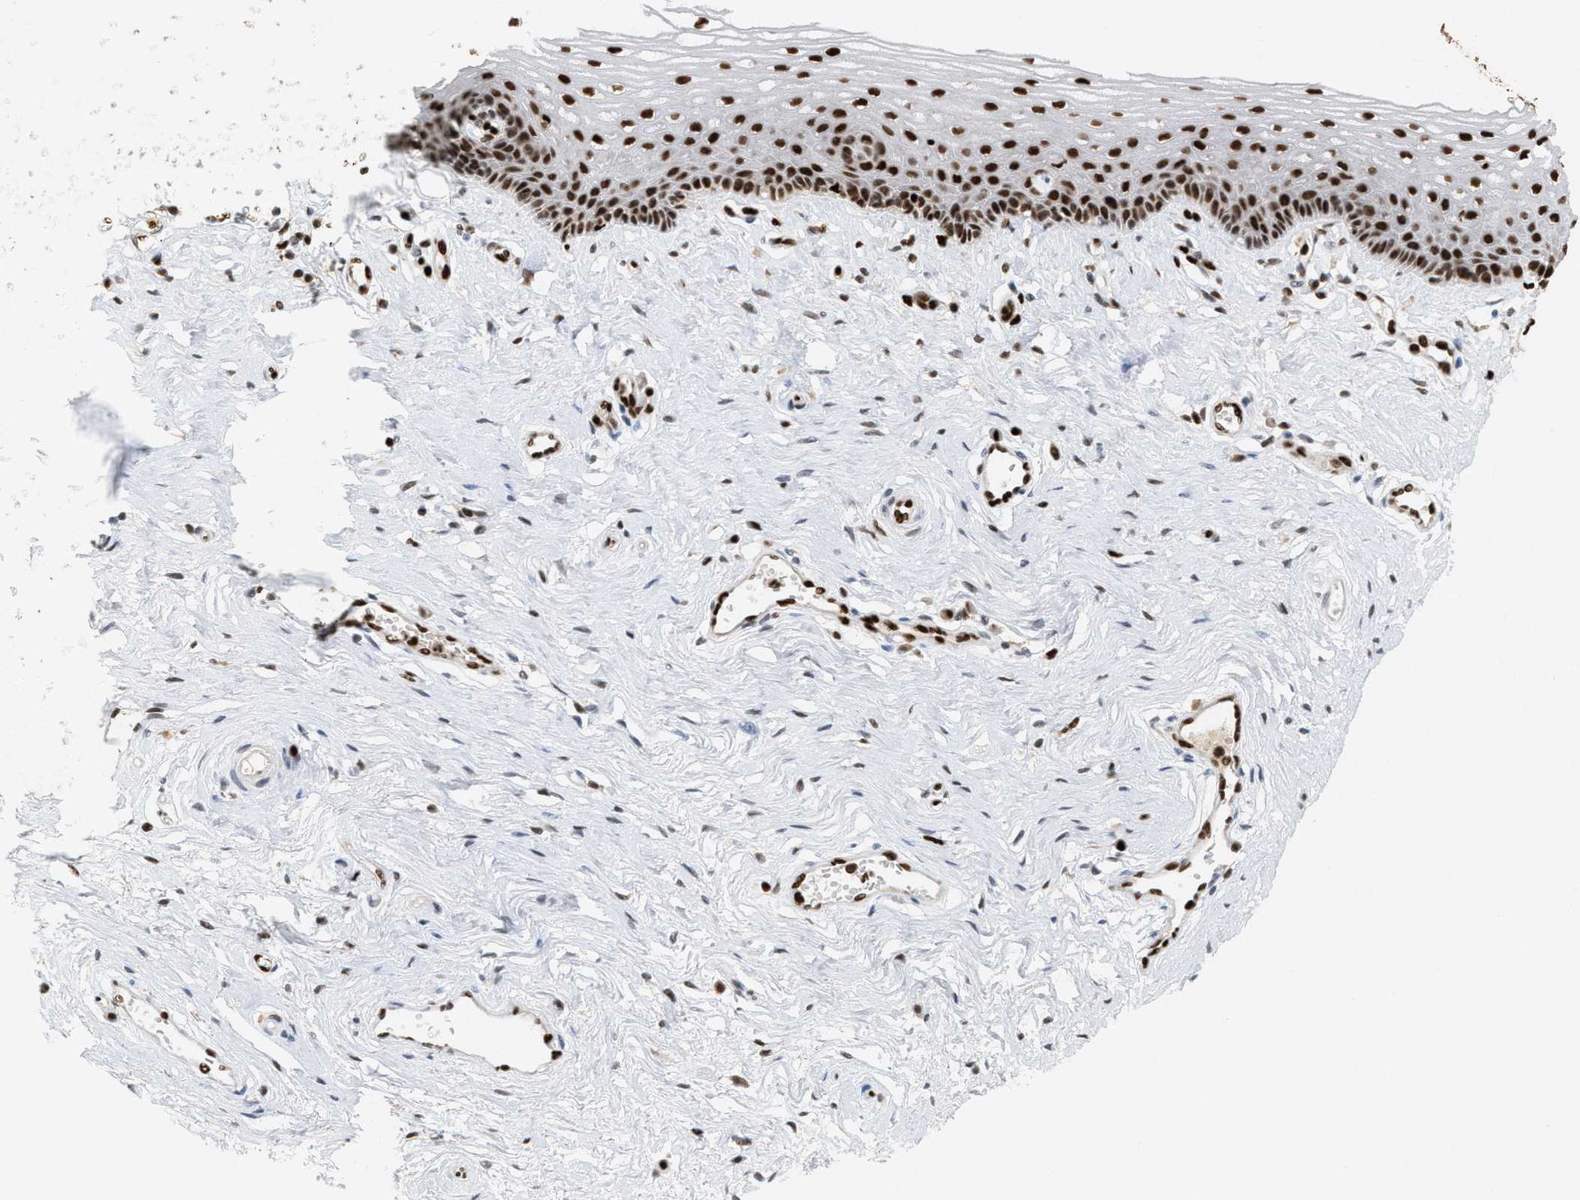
{"staining": {"intensity": "strong", "quantity": ">75%", "location": "nuclear"}, "tissue": "vagina", "cell_type": "Squamous epithelial cells", "image_type": "normal", "snomed": [{"axis": "morphology", "description": "Normal tissue, NOS"}, {"axis": "topography", "description": "Vagina"}], "caption": "Immunohistochemical staining of benign human vagina reveals strong nuclear protein positivity in approximately >75% of squamous epithelial cells. (DAB (3,3'-diaminobenzidine) = brown stain, brightfield microscopy at high magnification).", "gene": "C17orf49", "patient": {"sex": "female", "age": 46}}